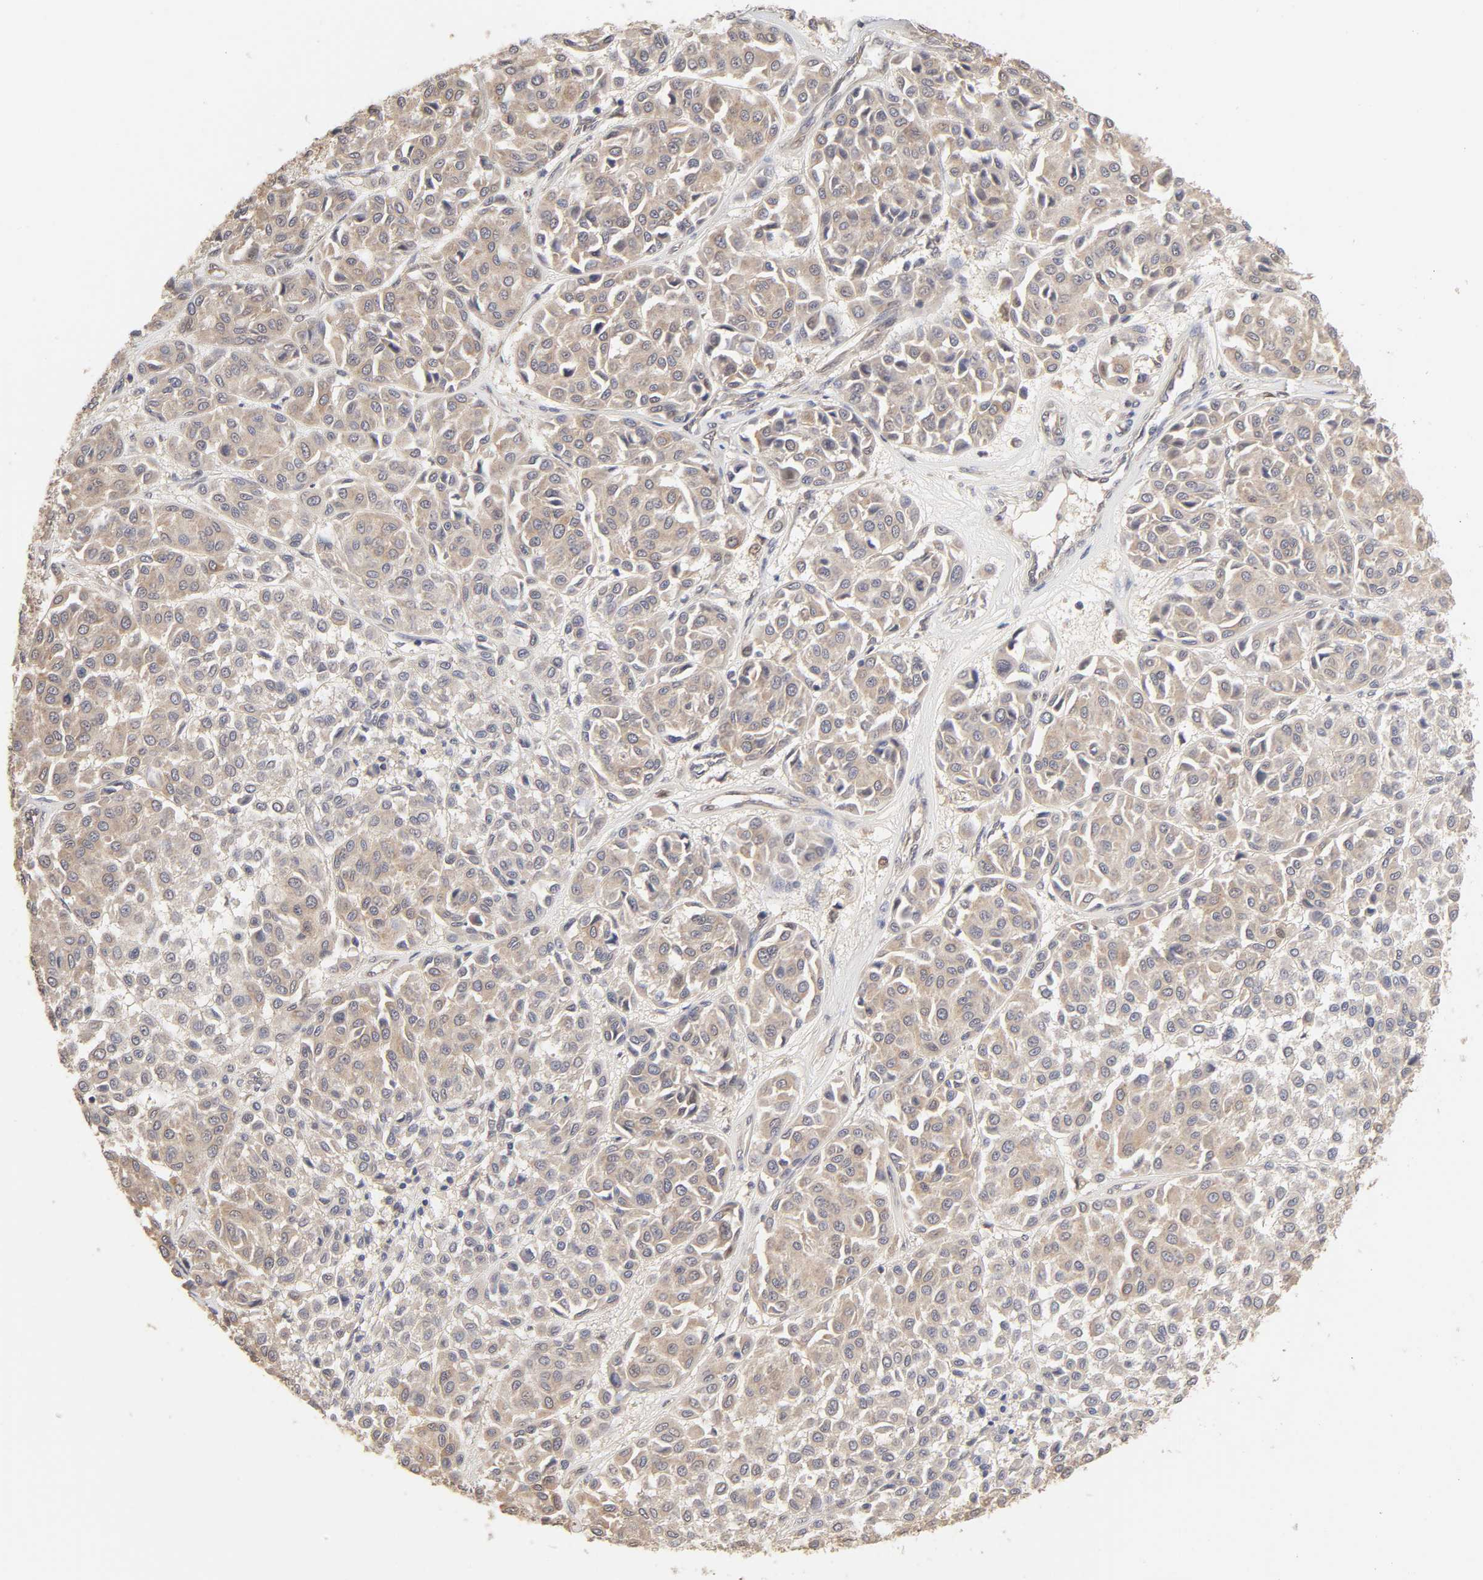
{"staining": {"intensity": "weak", "quantity": ">75%", "location": "cytoplasmic/membranous"}, "tissue": "melanoma", "cell_type": "Tumor cells", "image_type": "cancer", "snomed": [{"axis": "morphology", "description": "Malignant melanoma, Metastatic site"}, {"axis": "topography", "description": "Soft tissue"}], "caption": "High-magnification brightfield microscopy of melanoma stained with DAB (3,3'-diaminobenzidine) (brown) and counterstained with hematoxylin (blue). tumor cells exhibit weak cytoplasmic/membranous positivity is seen in approximately>75% of cells.", "gene": "MAPK1", "patient": {"sex": "male", "age": 41}}